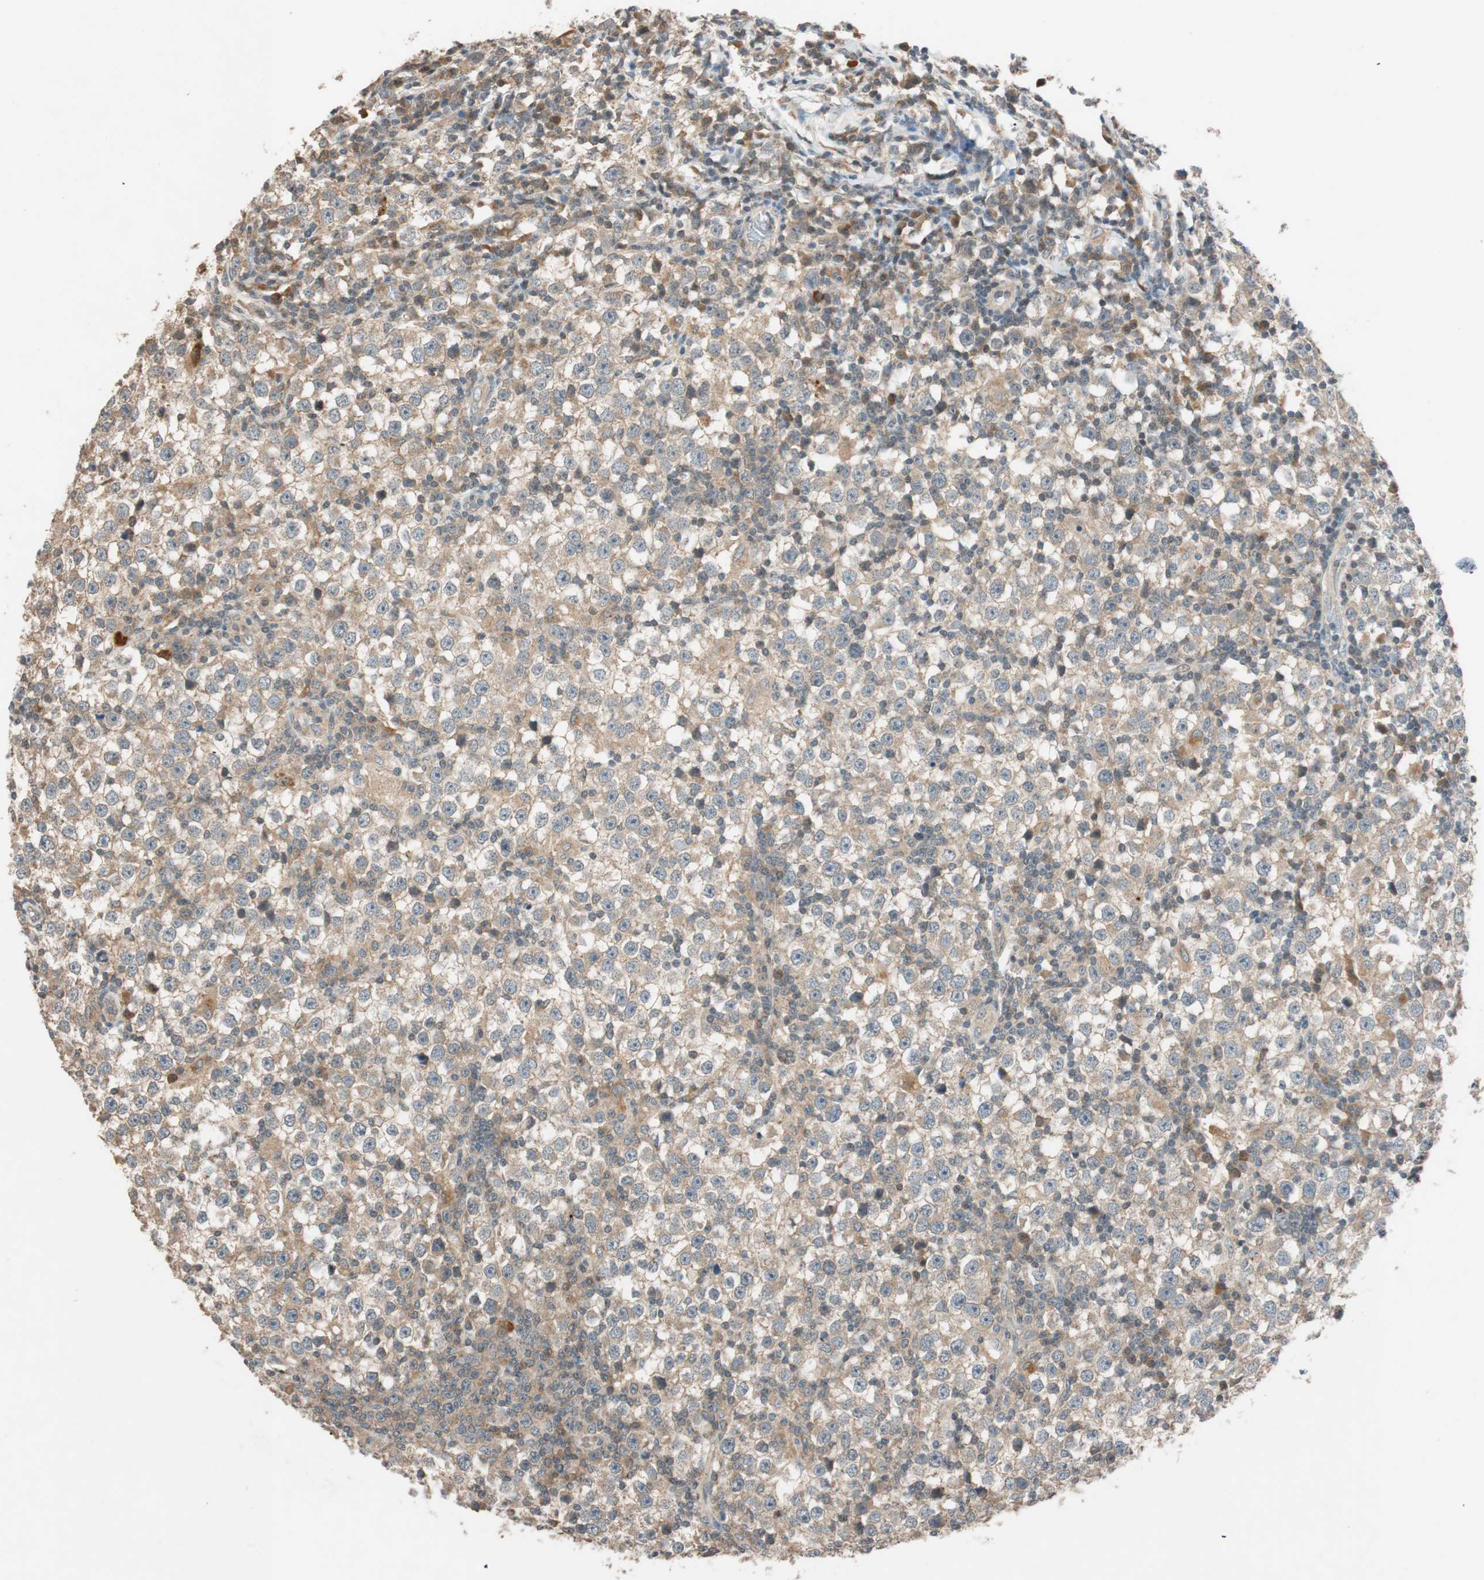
{"staining": {"intensity": "weak", "quantity": ">75%", "location": "cytoplasmic/membranous"}, "tissue": "testis cancer", "cell_type": "Tumor cells", "image_type": "cancer", "snomed": [{"axis": "morphology", "description": "Seminoma, NOS"}, {"axis": "topography", "description": "Testis"}], "caption": "Human testis cancer (seminoma) stained with a brown dye displays weak cytoplasmic/membranous positive staining in about >75% of tumor cells.", "gene": "GLB1", "patient": {"sex": "male", "age": 65}}